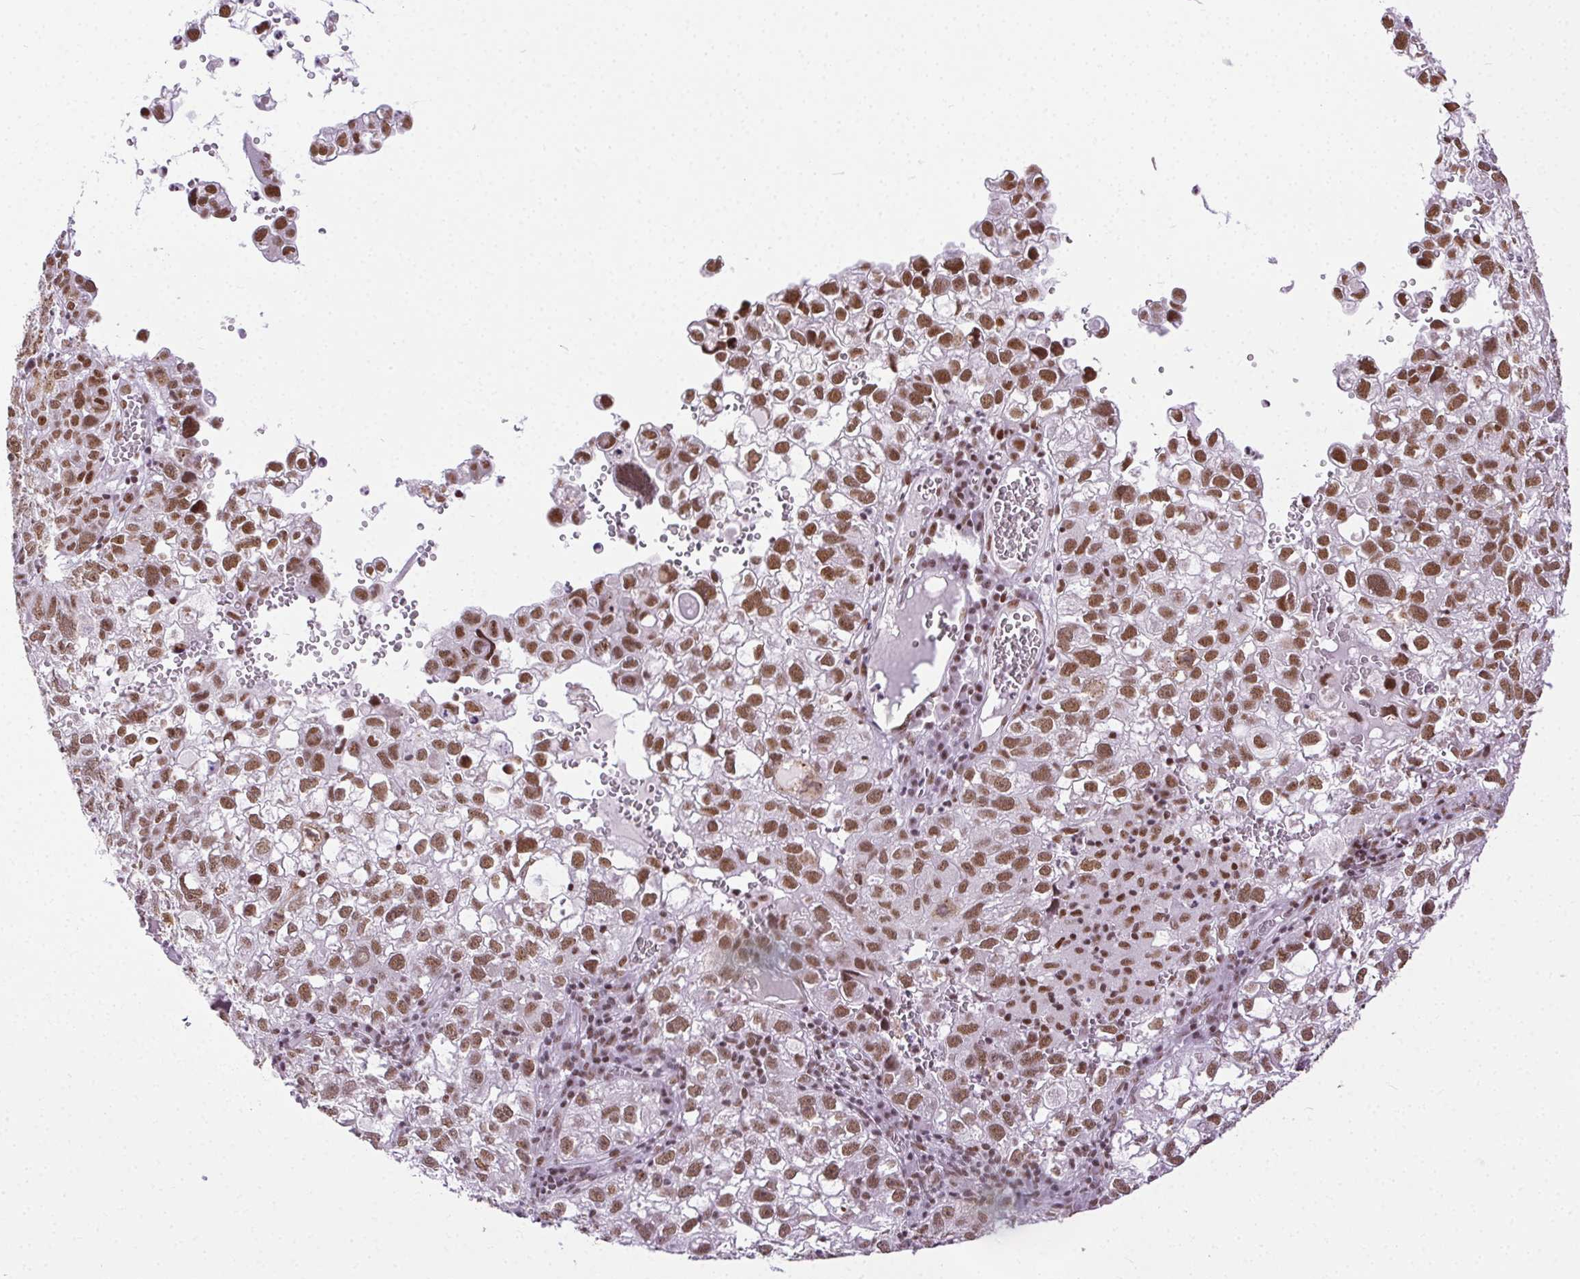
{"staining": {"intensity": "moderate", "quantity": ">75%", "location": "nuclear"}, "tissue": "cervical cancer", "cell_type": "Tumor cells", "image_type": "cancer", "snomed": [{"axis": "morphology", "description": "Squamous cell carcinoma, NOS"}, {"axis": "topography", "description": "Cervix"}], "caption": "Tumor cells exhibit medium levels of moderate nuclear staining in about >75% of cells in squamous cell carcinoma (cervical).", "gene": "TRA2B", "patient": {"sex": "female", "age": 55}}